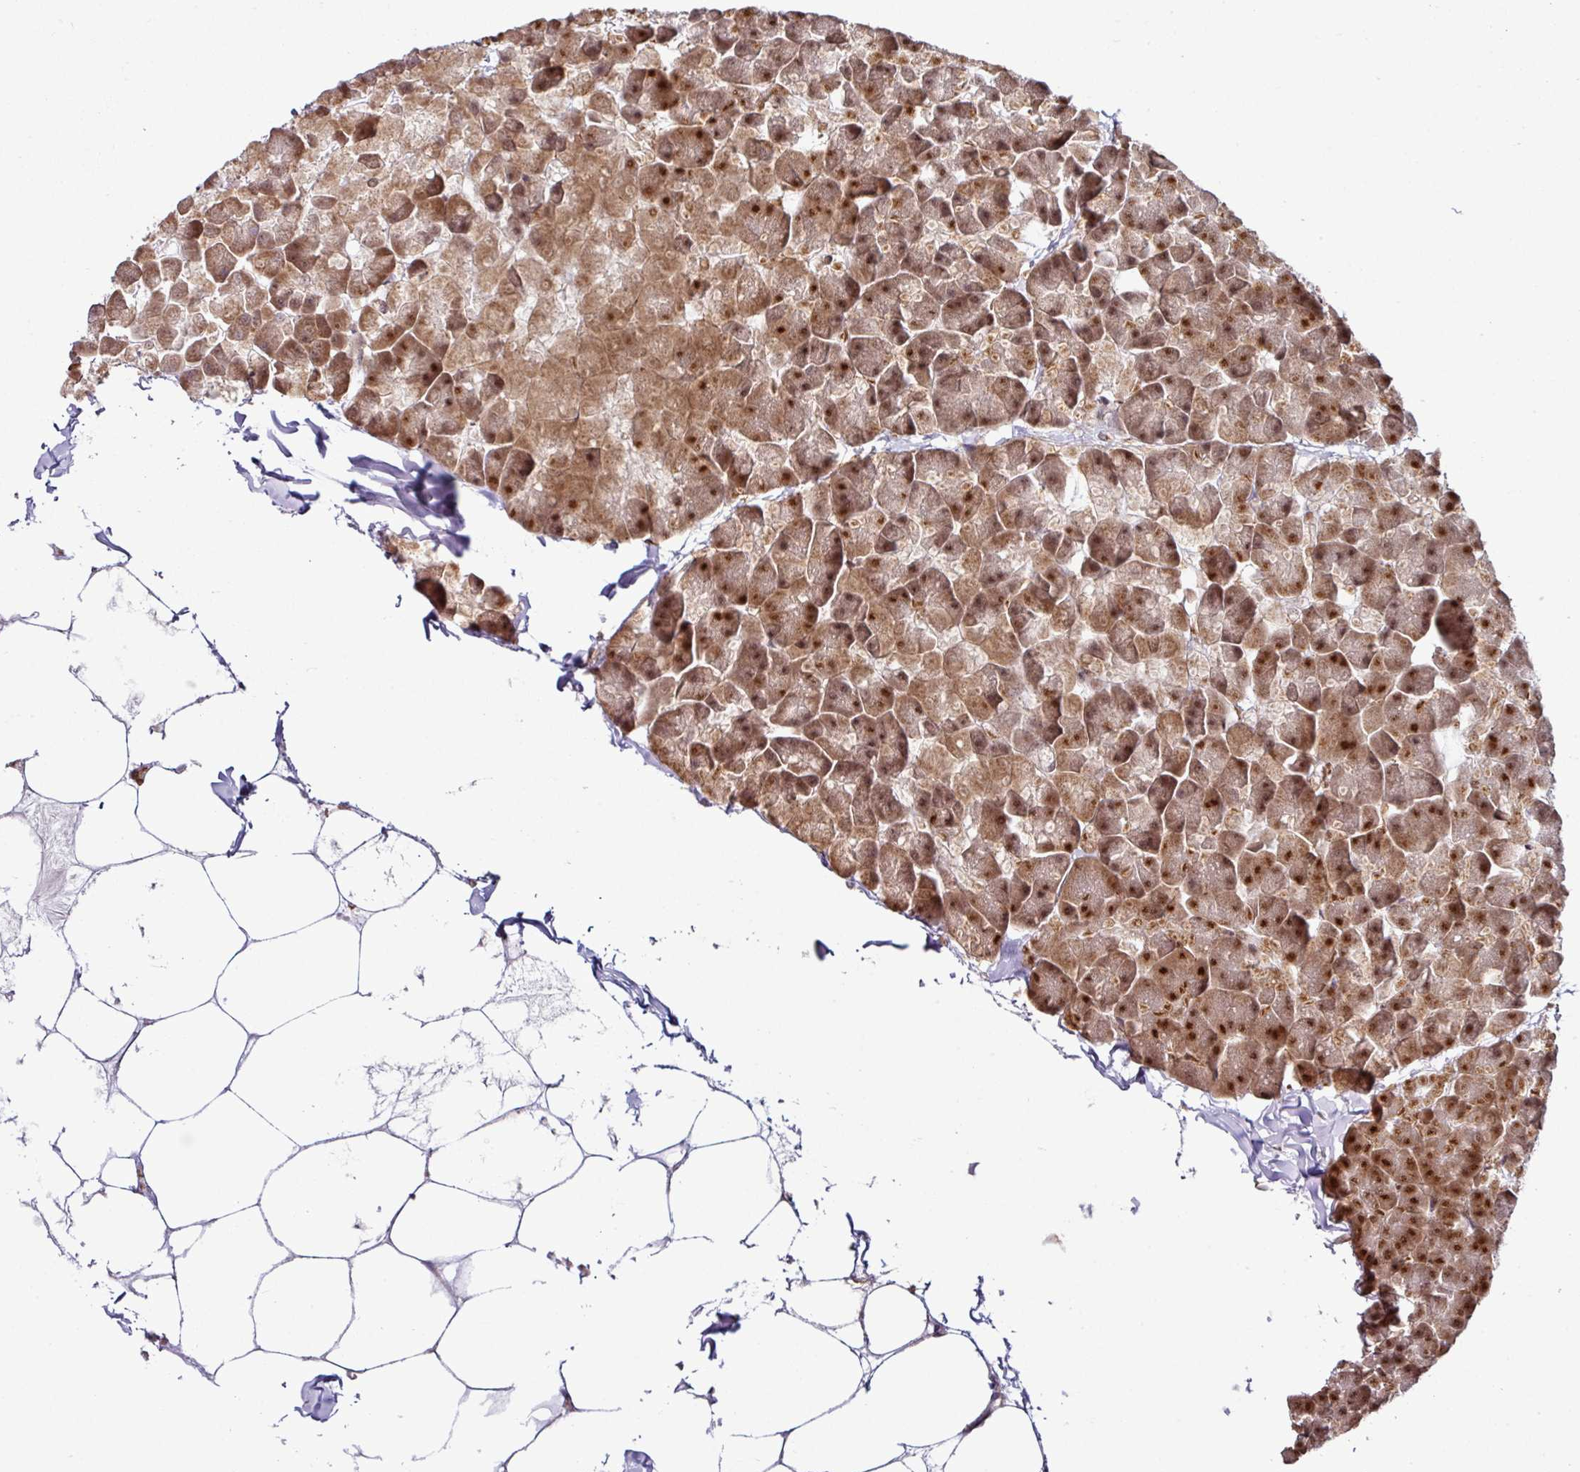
{"staining": {"intensity": "strong", "quantity": ">75%", "location": "cytoplasmic/membranous,nuclear"}, "tissue": "pancreas", "cell_type": "Exocrine glandular cells", "image_type": "normal", "snomed": [{"axis": "morphology", "description": "Normal tissue, NOS"}, {"axis": "topography", "description": "Pancreas"}], "caption": "The image shows staining of unremarkable pancreas, revealing strong cytoplasmic/membranous,nuclear protein positivity (brown color) within exocrine glandular cells. The protein of interest is stained brown, and the nuclei are stained in blue (DAB IHC with brightfield microscopy, high magnification).", "gene": "MORF4L2", "patient": {"sex": "male", "age": 35}}